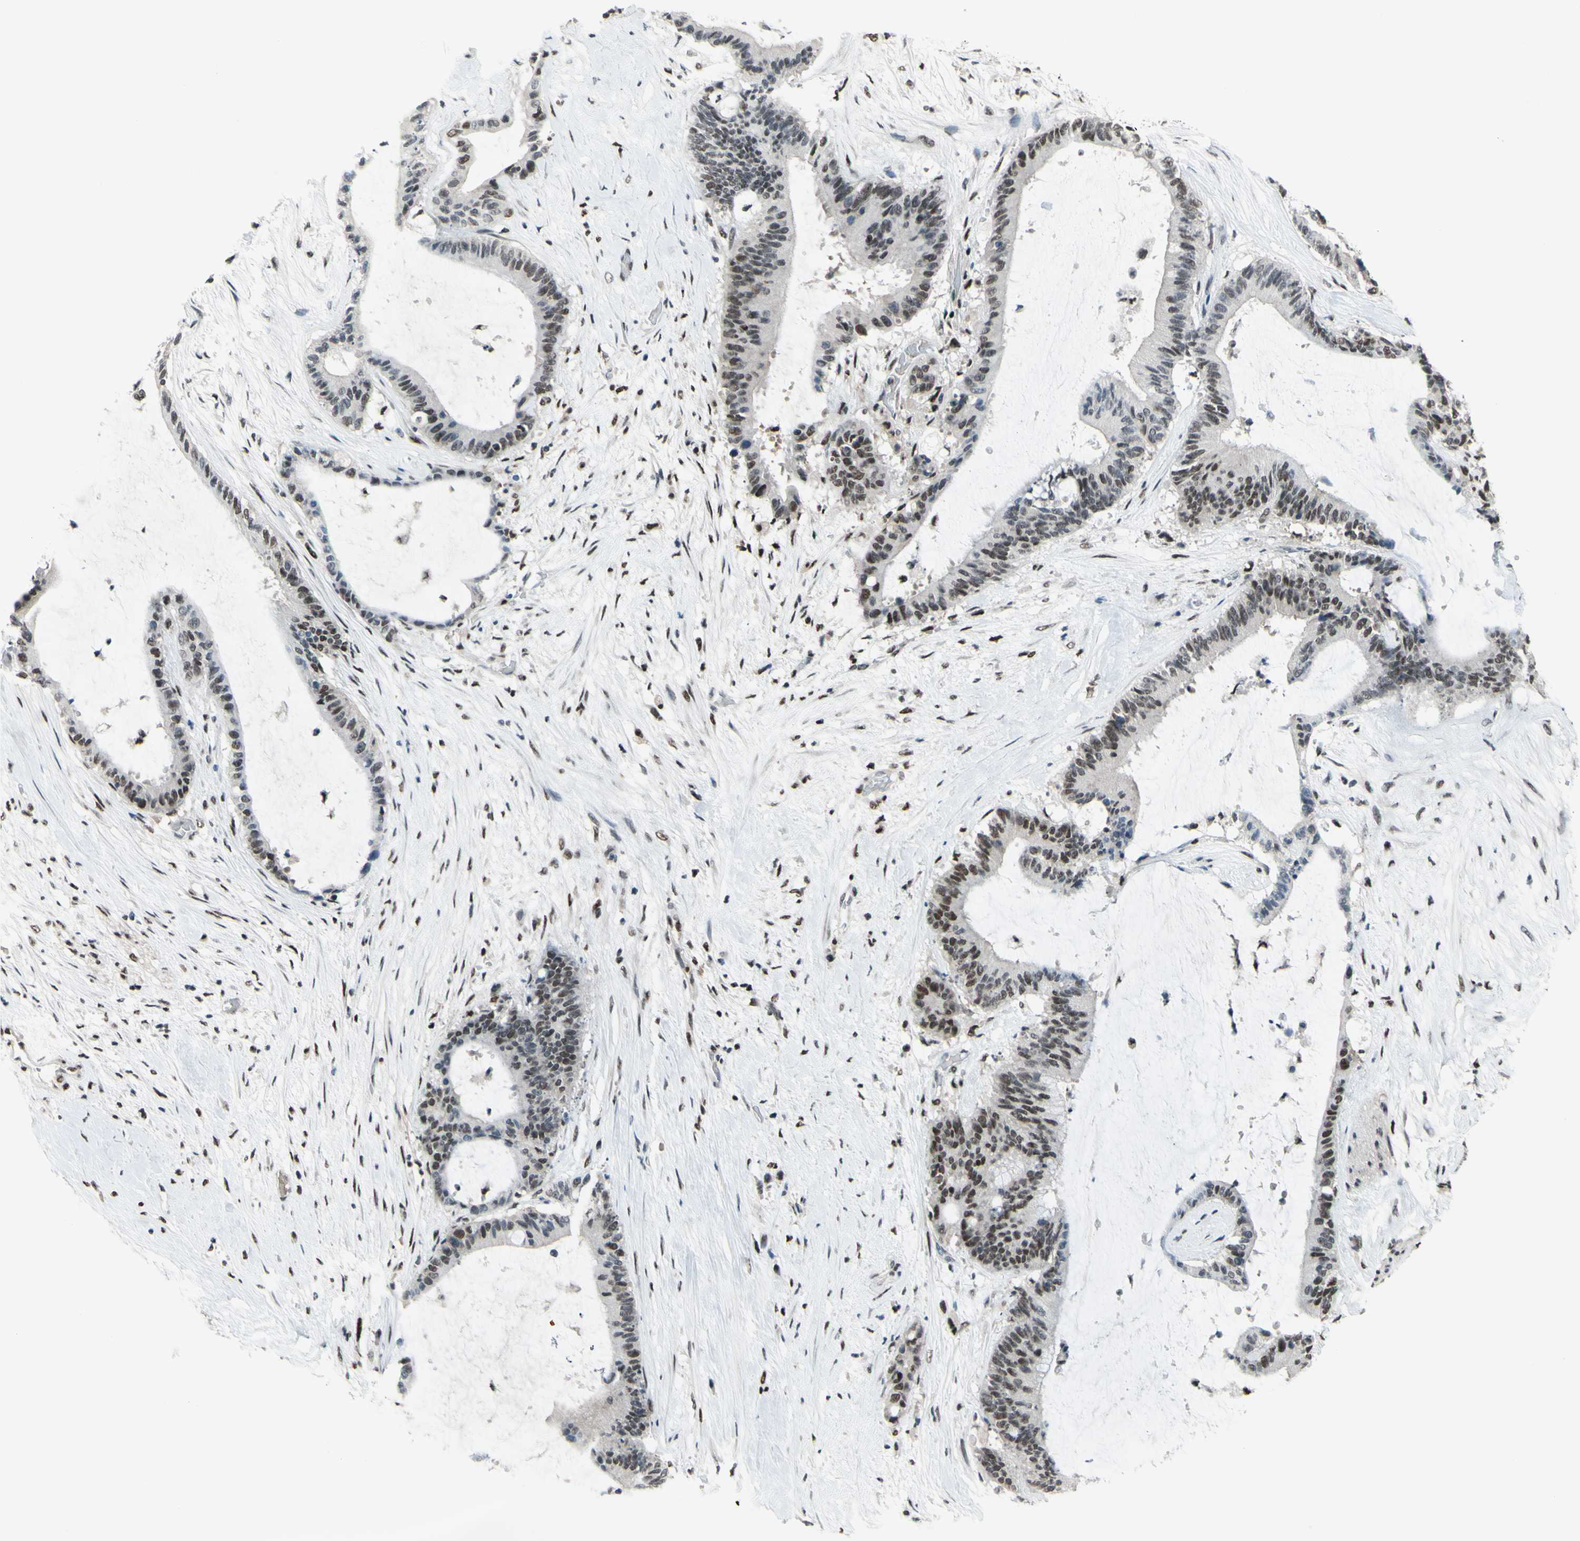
{"staining": {"intensity": "moderate", "quantity": "<25%", "location": "cytoplasmic/membranous,nuclear"}, "tissue": "liver cancer", "cell_type": "Tumor cells", "image_type": "cancer", "snomed": [{"axis": "morphology", "description": "Cholangiocarcinoma"}, {"axis": "topography", "description": "Liver"}], "caption": "Moderate cytoplasmic/membranous and nuclear staining is seen in about <25% of tumor cells in liver cancer. (DAB (3,3'-diaminobenzidine) = brown stain, brightfield microscopy at high magnification).", "gene": "FKBP5", "patient": {"sex": "female", "age": 73}}